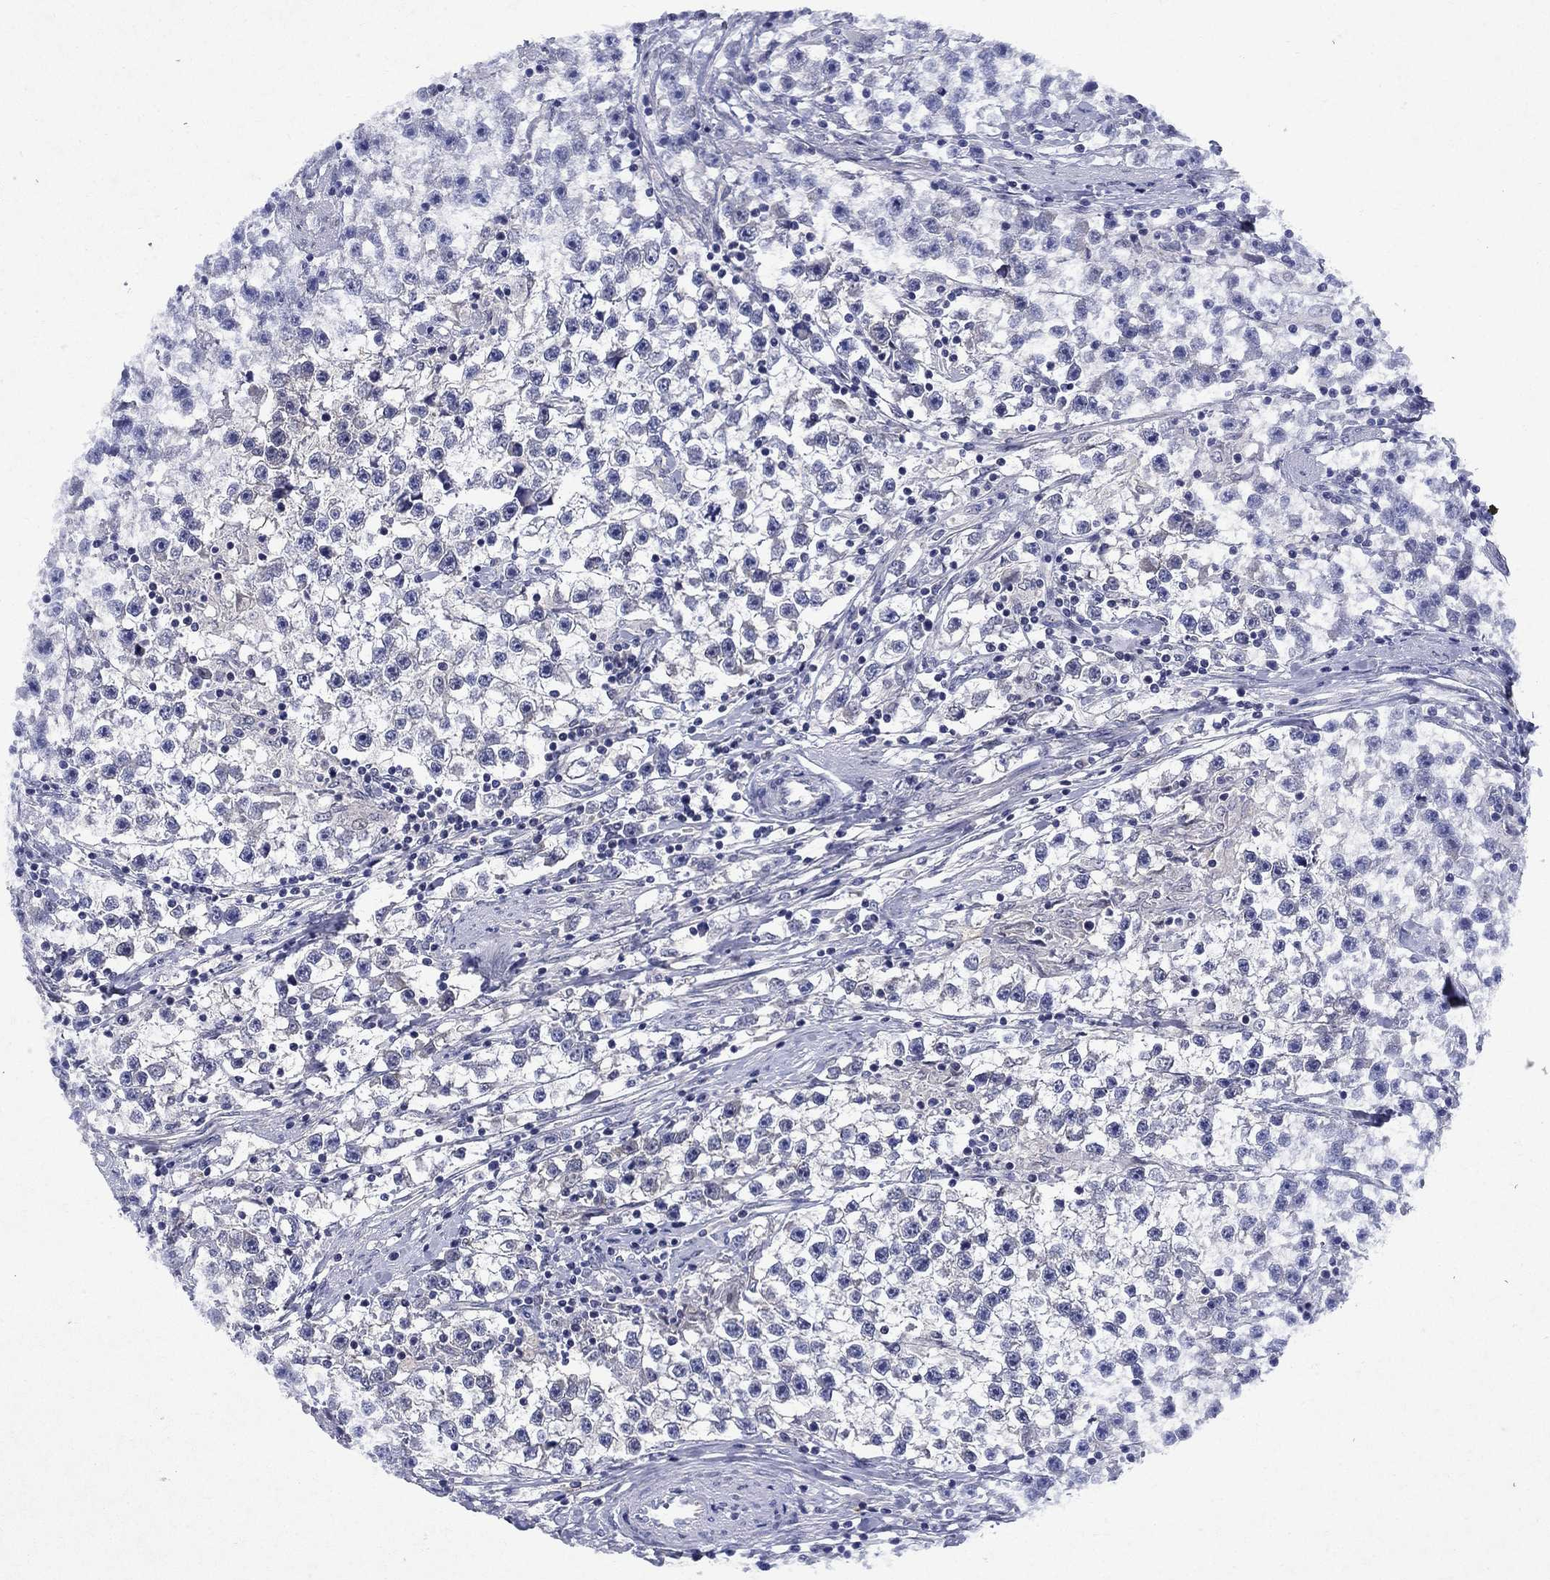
{"staining": {"intensity": "negative", "quantity": "none", "location": "none"}, "tissue": "testis cancer", "cell_type": "Tumor cells", "image_type": "cancer", "snomed": [{"axis": "morphology", "description": "Seminoma, NOS"}, {"axis": "topography", "description": "Testis"}], "caption": "IHC histopathology image of neoplastic tissue: human seminoma (testis) stained with DAB (3,3'-diaminobenzidine) reveals no significant protein staining in tumor cells.", "gene": "STAB2", "patient": {"sex": "male", "age": 59}}